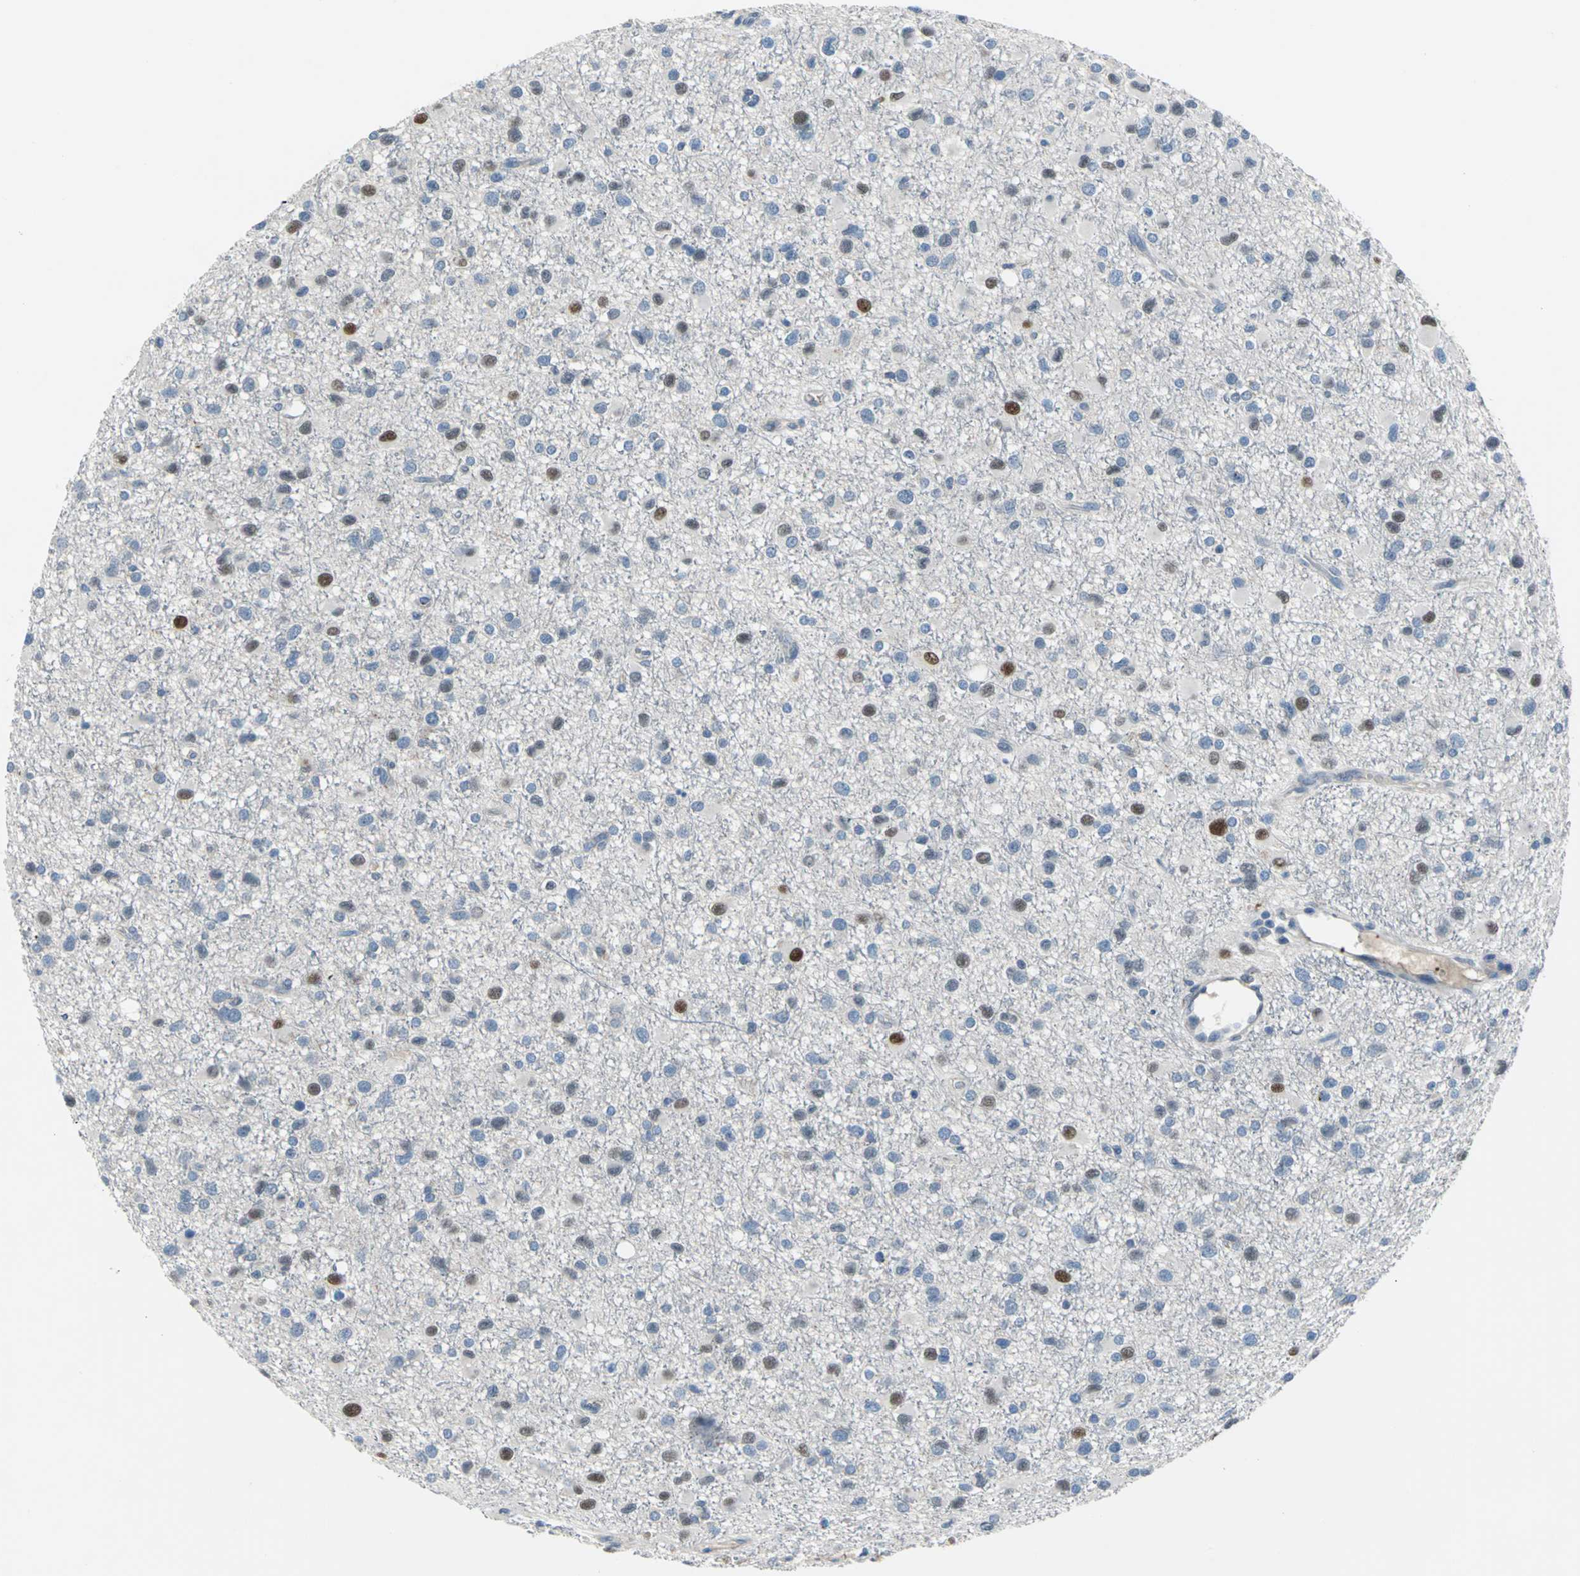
{"staining": {"intensity": "moderate", "quantity": "25%-75%", "location": "nuclear"}, "tissue": "glioma", "cell_type": "Tumor cells", "image_type": "cancer", "snomed": [{"axis": "morphology", "description": "Glioma, malignant, Low grade"}, {"axis": "topography", "description": "Brain"}], "caption": "Glioma tissue reveals moderate nuclear expression in approximately 25%-75% of tumor cells, visualized by immunohistochemistry.", "gene": "SELP", "patient": {"sex": "male", "age": 42}}